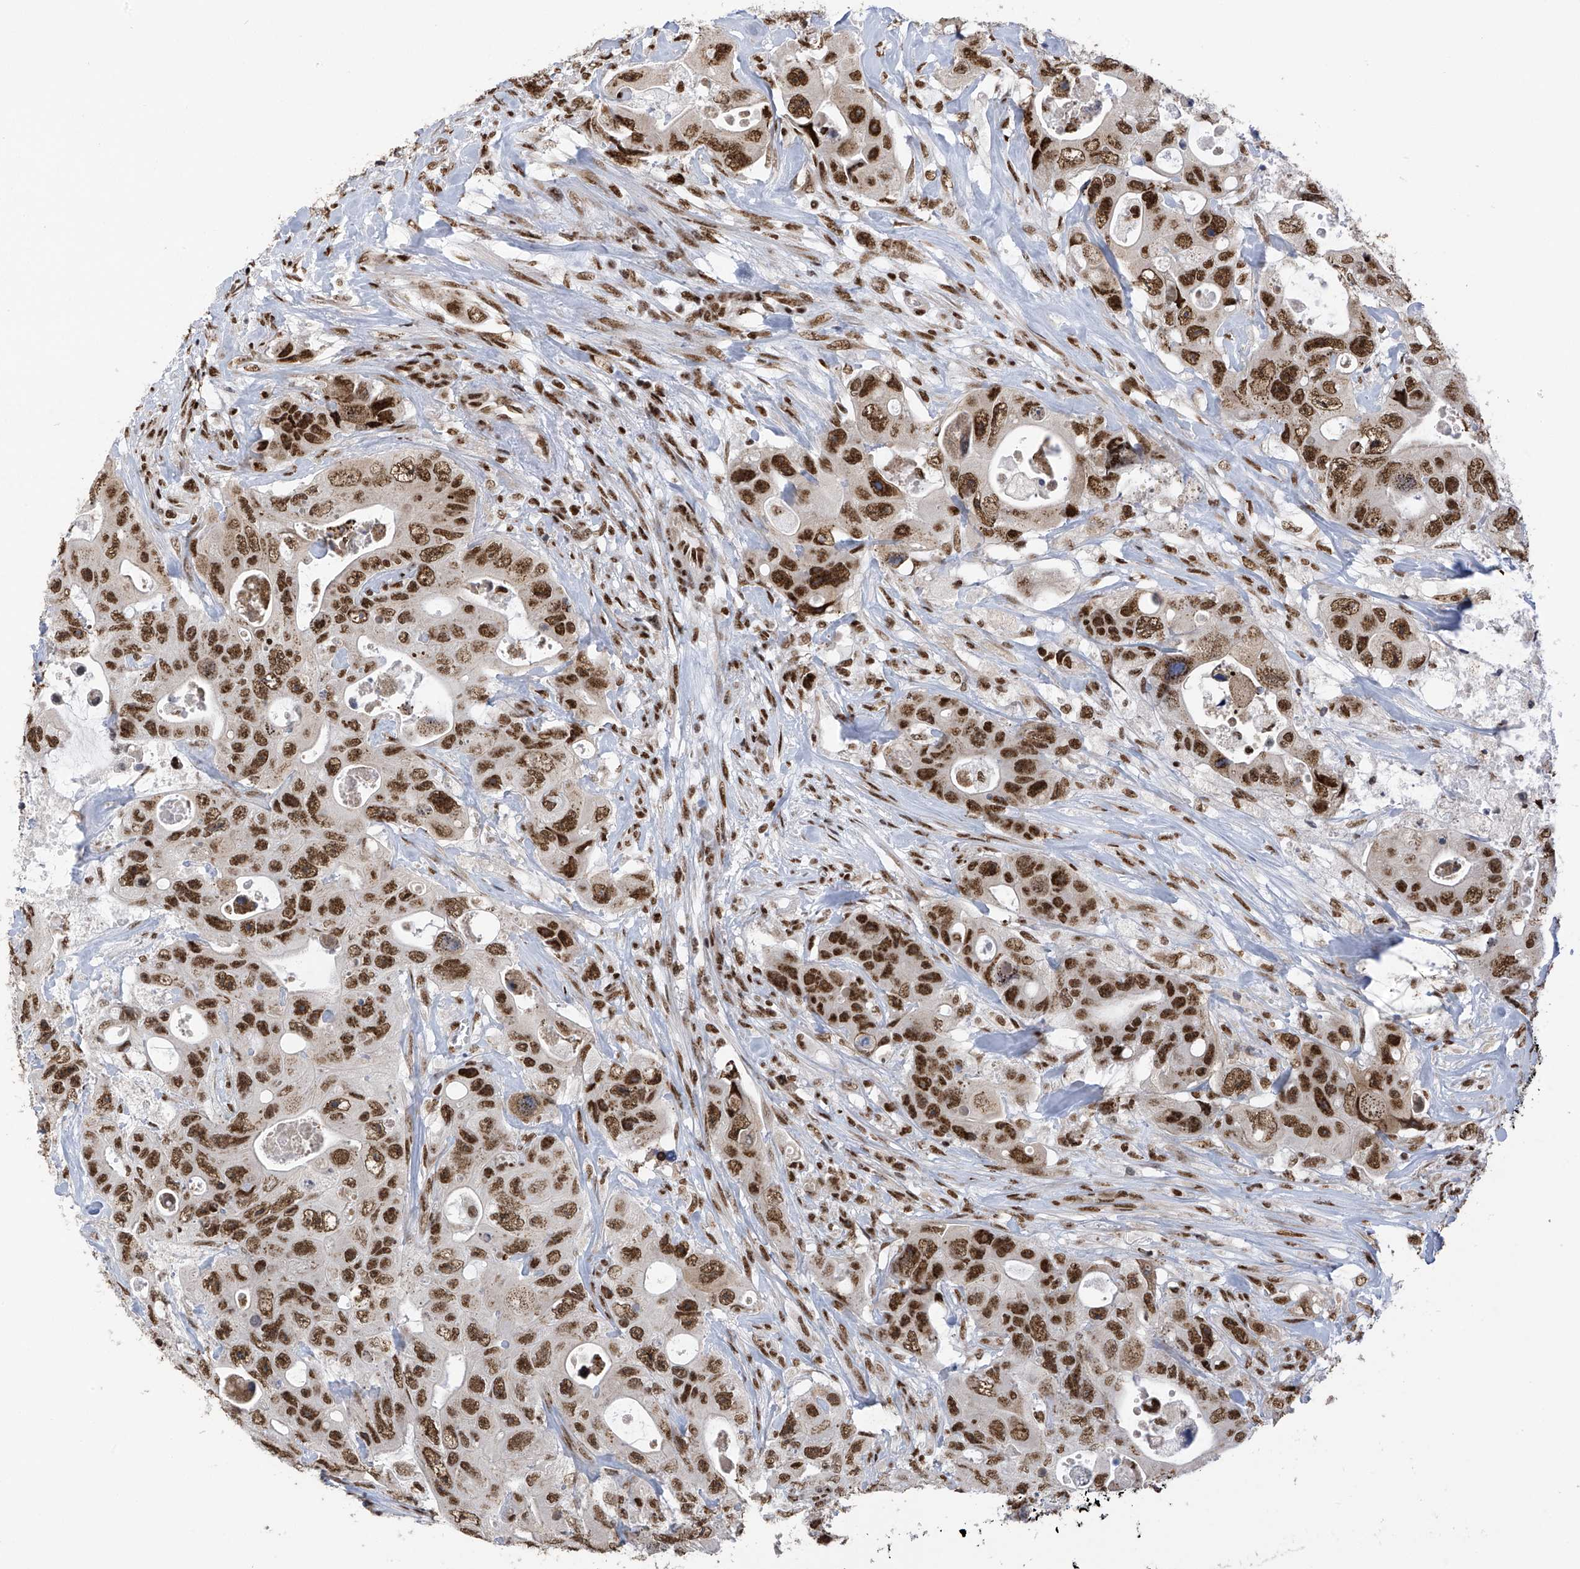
{"staining": {"intensity": "strong", "quantity": ">75%", "location": "cytoplasmic/membranous,nuclear"}, "tissue": "colorectal cancer", "cell_type": "Tumor cells", "image_type": "cancer", "snomed": [{"axis": "morphology", "description": "Adenocarcinoma, NOS"}, {"axis": "topography", "description": "Colon"}], "caption": "High-power microscopy captured an immunohistochemistry (IHC) micrograph of colorectal adenocarcinoma, revealing strong cytoplasmic/membranous and nuclear expression in approximately >75% of tumor cells. (DAB IHC, brown staining for protein, blue staining for nuclei).", "gene": "APLF", "patient": {"sex": "female", "age": 46}}